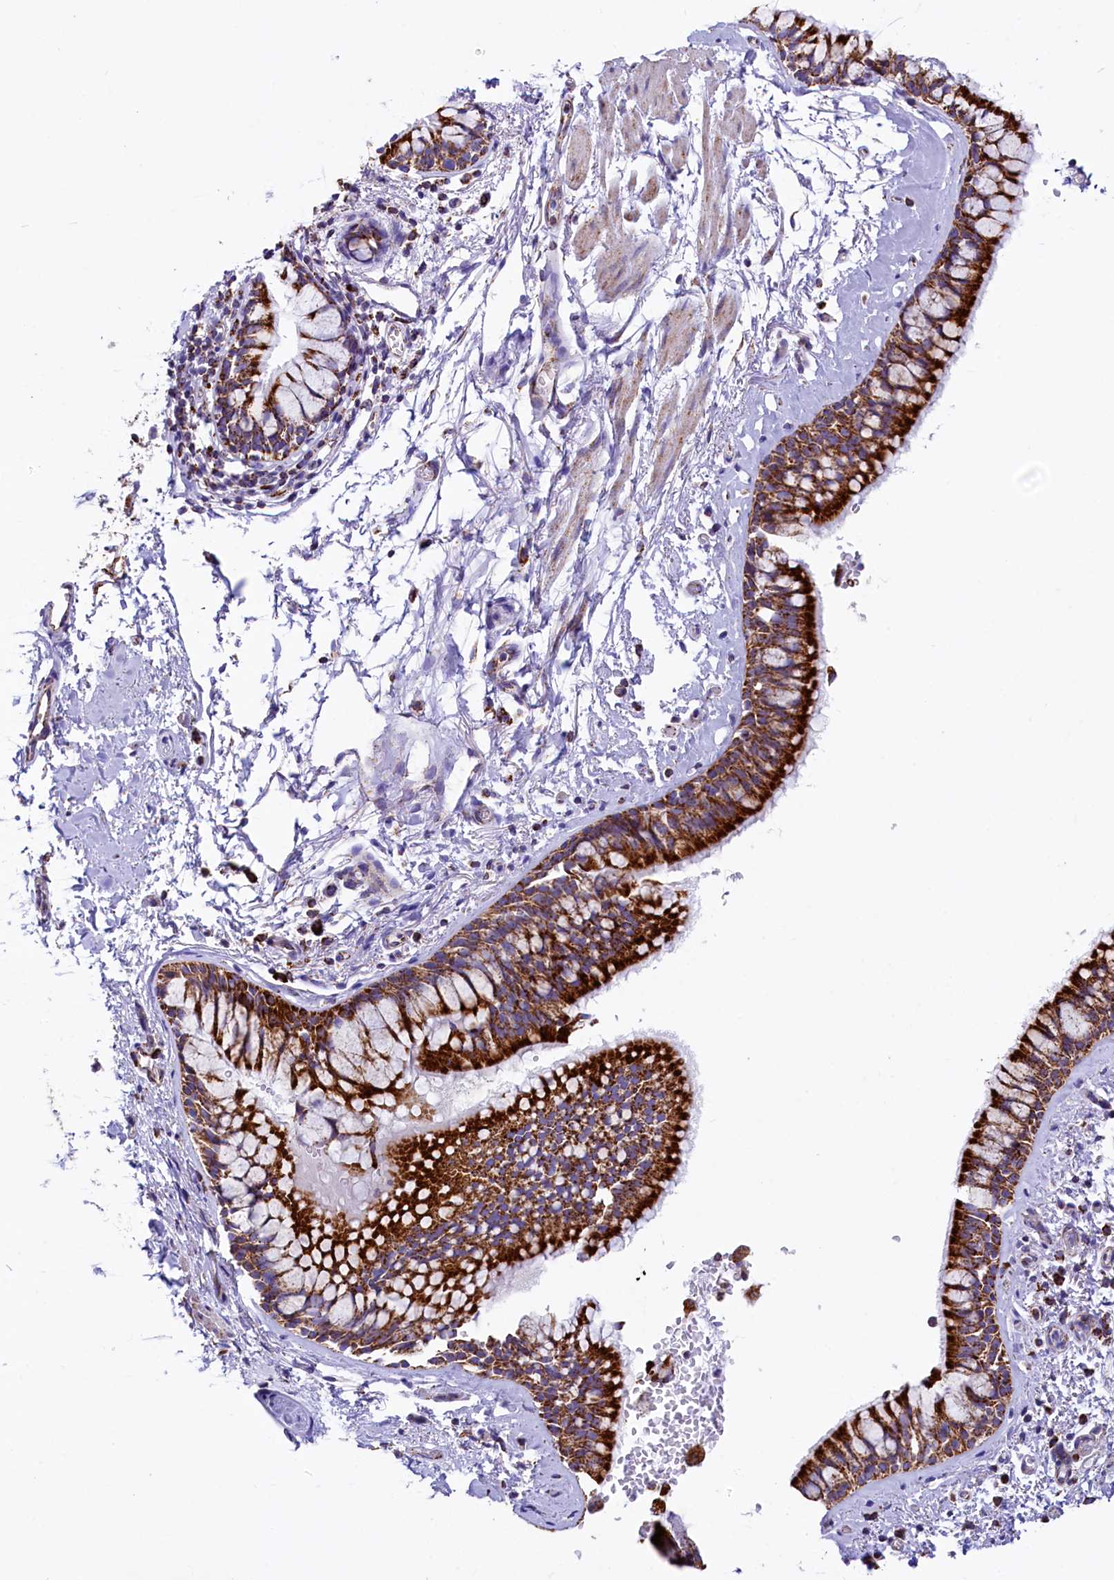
{"staining": {"intensity": "strong", "quantity": ">75%", "location": "cytoplasmic/membranous"}, "tissue": "bronchus", "cell_type": "Respiratory epithelial cells", "image_type": "normal", "snomed": [{"axis": "morphology", "description": "Normal tissue, NOS"}, {"axis": "morphology", "description": "Inflammation, NOS"}, {"axis": "topography", "description": "Cartilage tissue"}, {"axis": "topography", "description": "Bronchus"}, {"axis": "topography", "description": "Lung"}], "caption": "Immunohistochemistry of unremarkable human bronchus reveals high levels of strong cytoplasmic/membranous staining in approximately >75% of respiratory epithelial cells.", "gene": "IDH3A", "patient": {"sex": "female", "age": 64}}